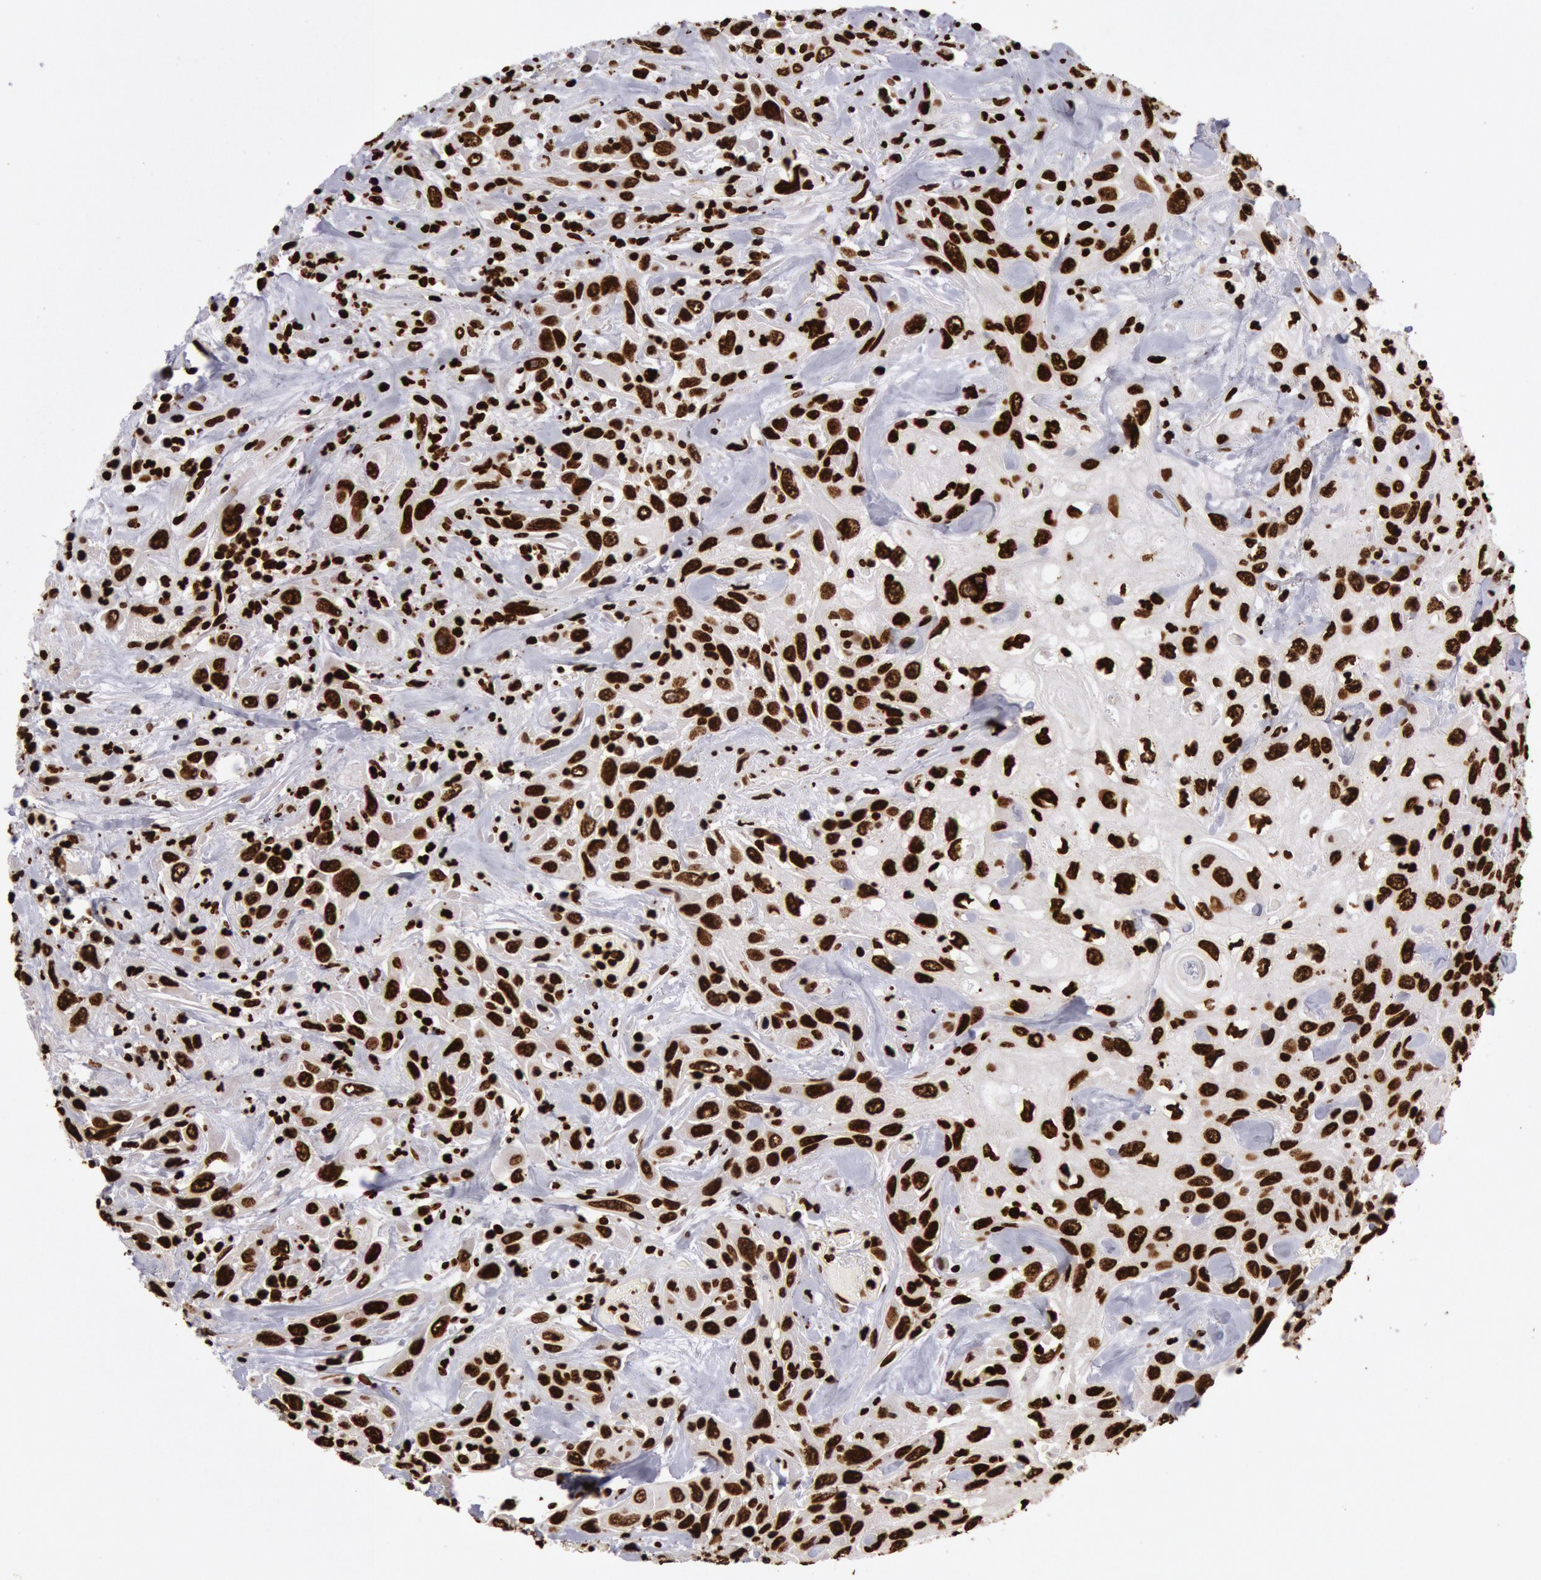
{"staining": {"intensity": "strong", "quantity": ">75%", "location": "nuclear"}, "tissue": "urothelial cancer", "cell_type": "Tumor cells", "image_type": "cancer", "snomed": [{"axis": "morphology", "description": "Urothelial carcinoma, High grade"}, {"axis": "topography", "description": "Urinary bladder"}], "caption": "Urothelial carcinoma (high-grade) stained with a protein marker demonstrates strong staining in tumor cells.", "gene": "H3-4", "patient": {"sex": "female", "age": 84}}